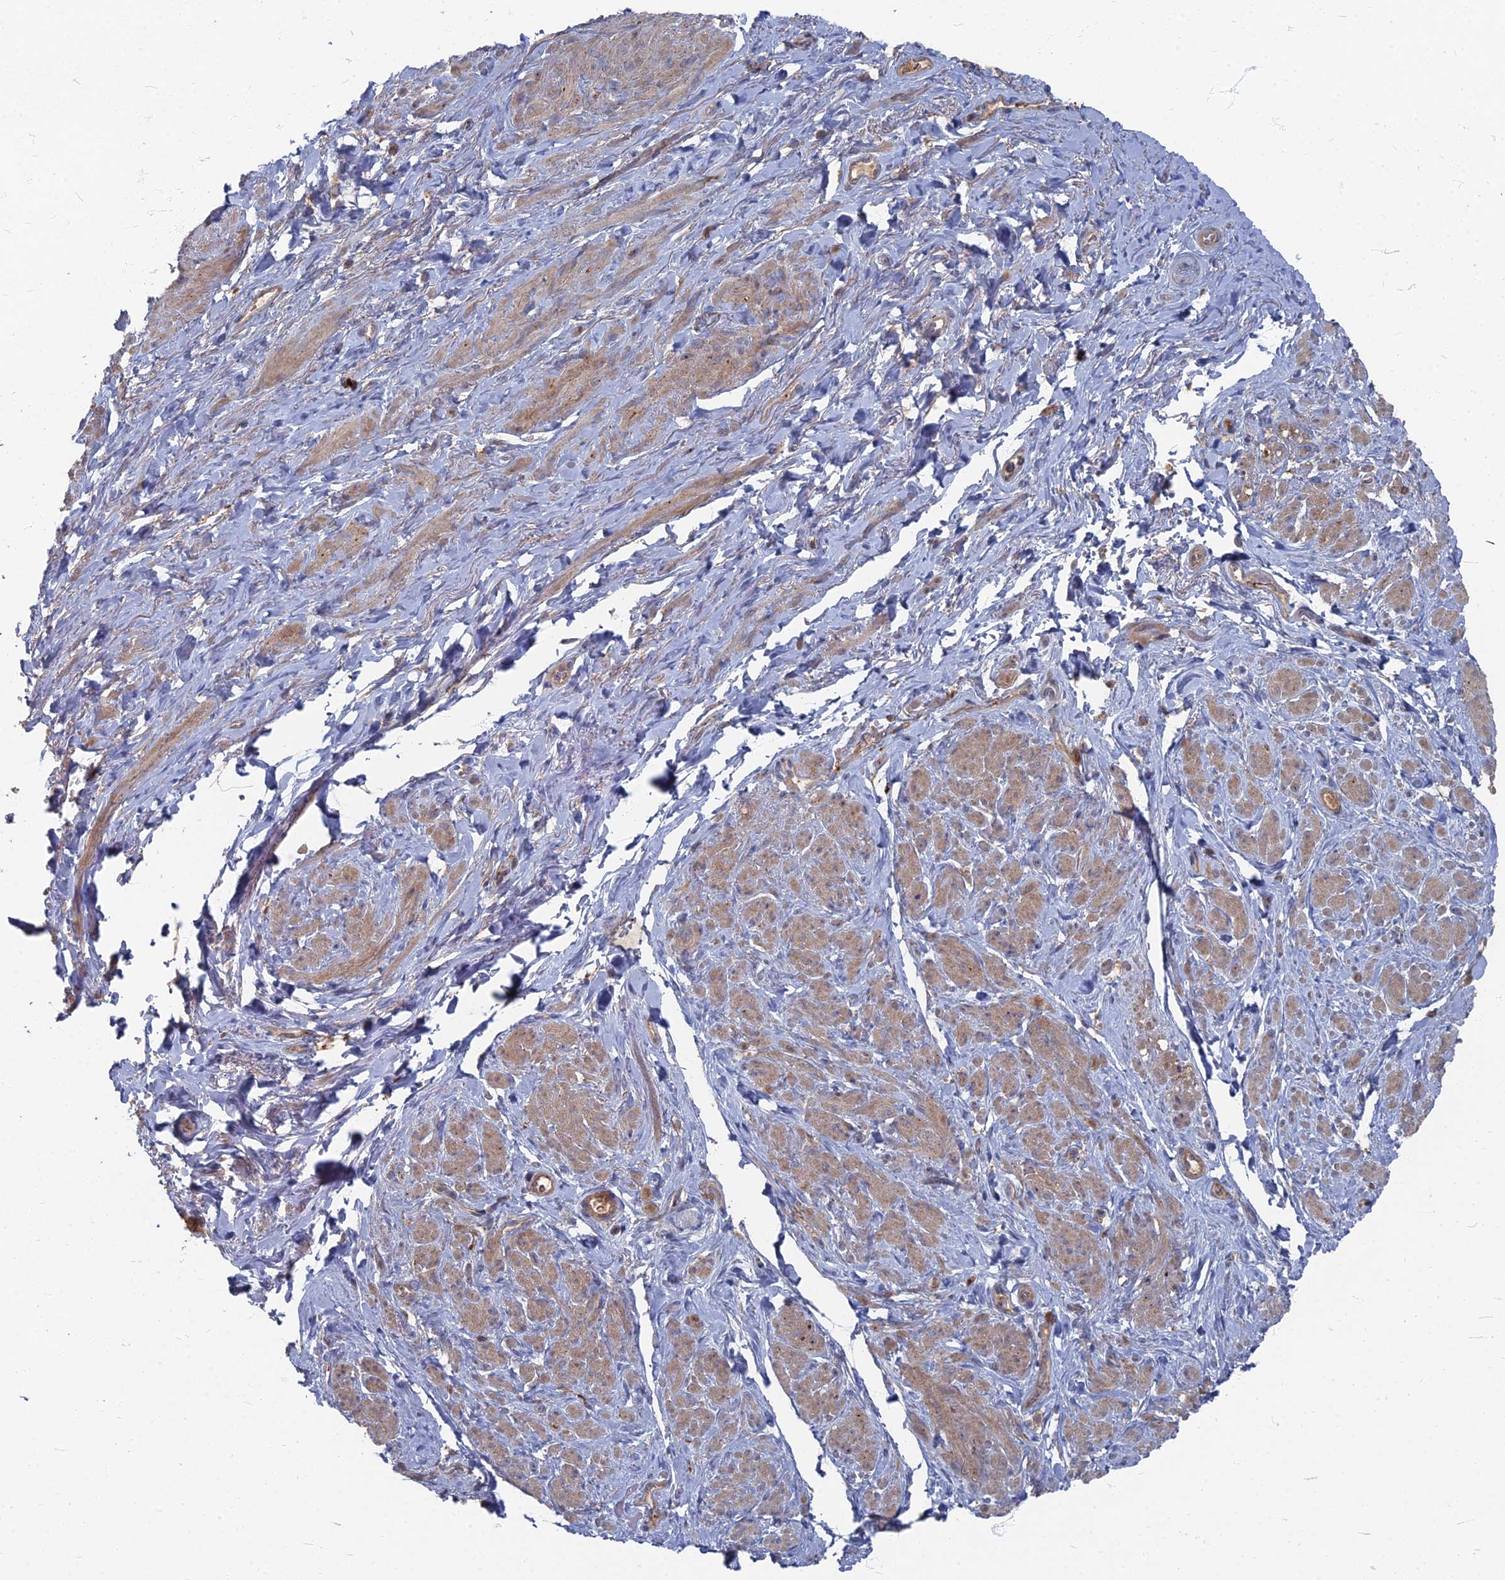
{"staining": {"intensity": "weak", "quantity": "25%-75%", "location": "cytoplasmic/membranous"}, "tissue": "smooth muscle", "cell_type": "Smooth muscle cells", "image_type": "normal", "snomed": [{"axis": "morphology", "description": "Normal tissue, NOS"}, {"axis": "topography", "description": "Smooth muscle"}, {"axis": "topography", "description": "Peripheral nerve tissue"}], "caption": "Human smooth muscle stained with a brown dye reveals weak cytoplasmic/membranous positive expression in about 25%-75% of smooth muscle cells.", "gene": "PPCDC", "patient": {"sex": "male", "age": 69}}